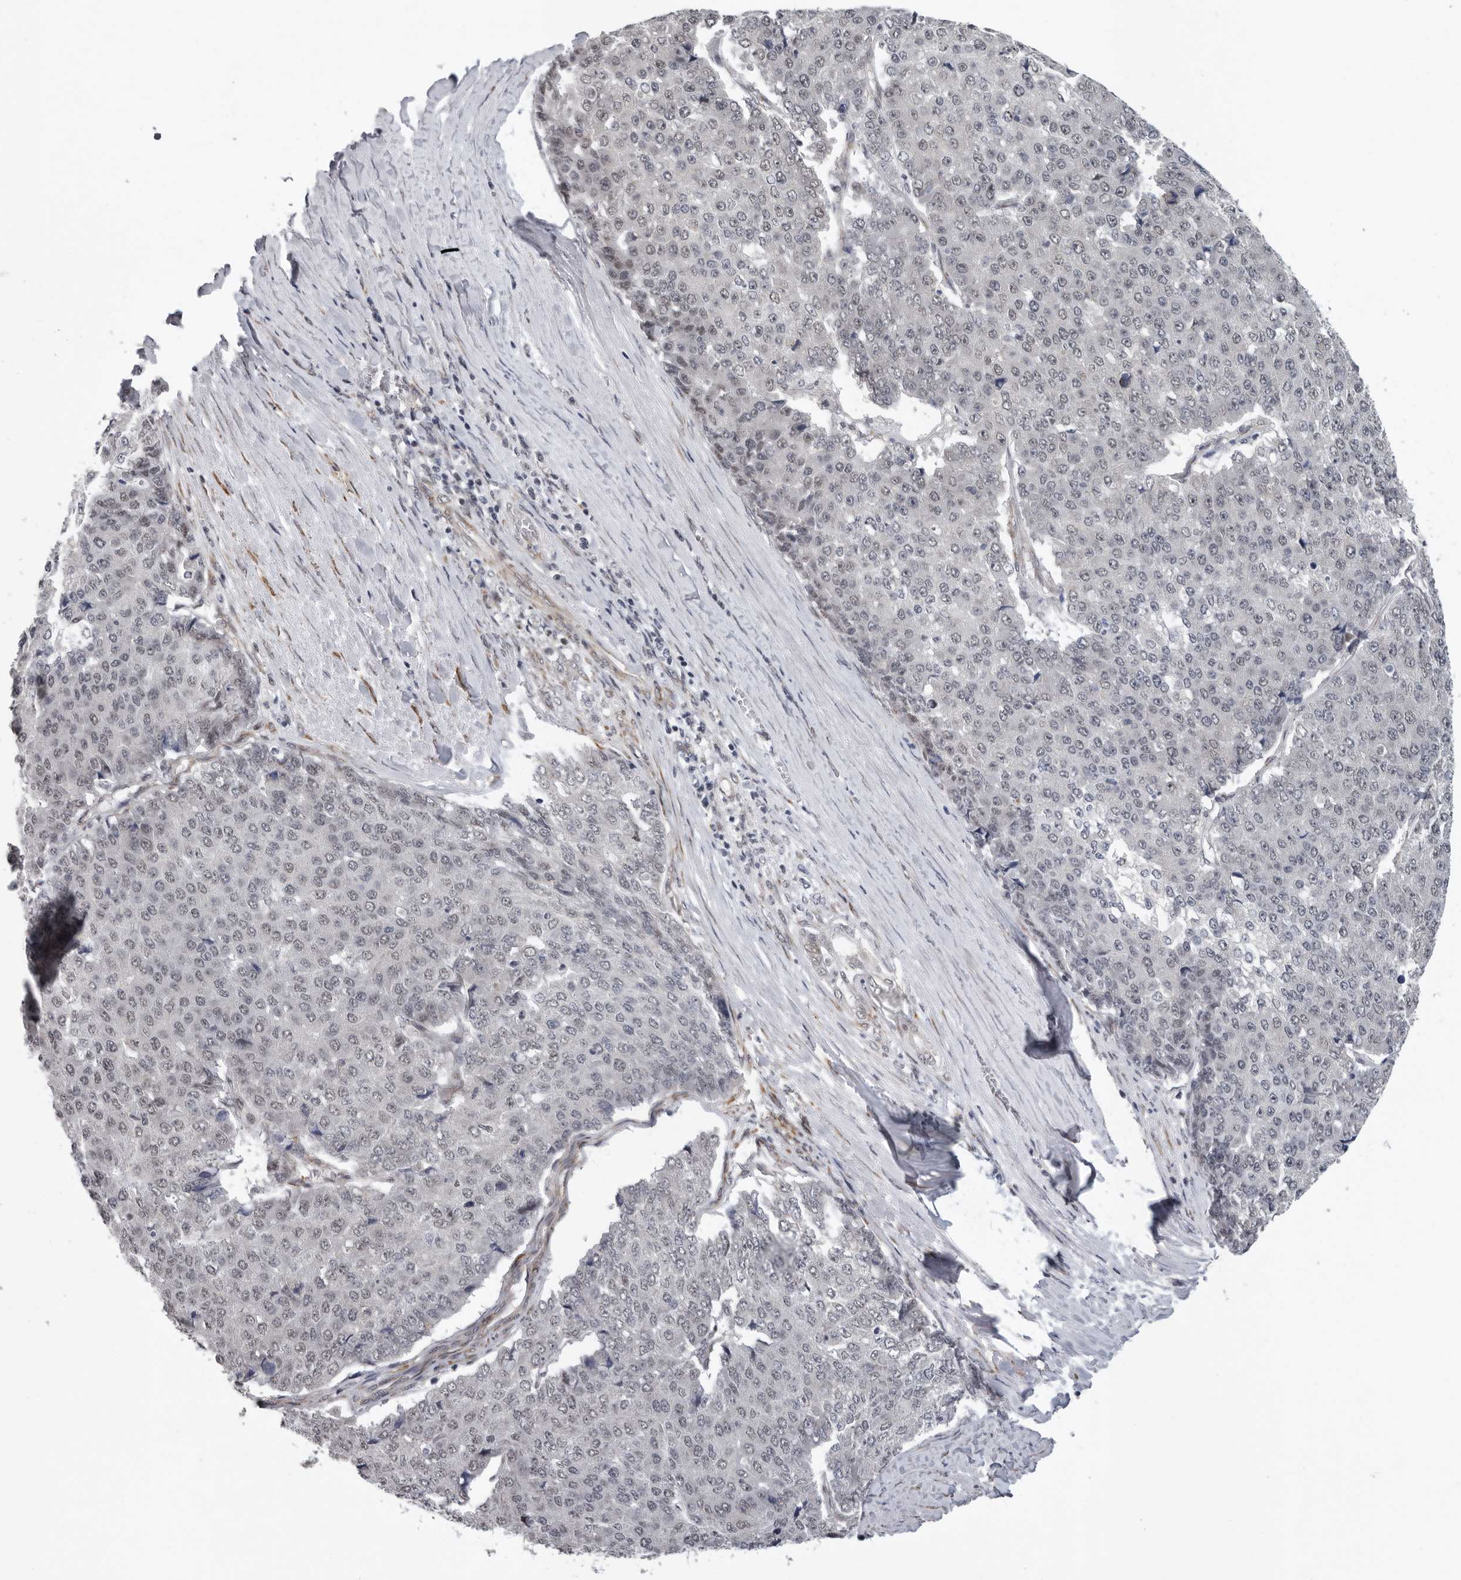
{"staining": {"intensity": "negative", "quantity": "none", "location": "none"}, "tissue": "pancreatic cancer", "cell_type": "Tumor cells", "image_type": "cancer", "snomed": [{"axis": "morphology", "description": "Adenocarcinoma, NOS"}, {"axis": "topography", "description": "Pancreas"}], "caption": "Tumor cells are negative for protein expression in human pancreatic cancer (adenocarcinoma).", "gene": "RALGPS2", "patient": {"sex": "male", "age": 50}}